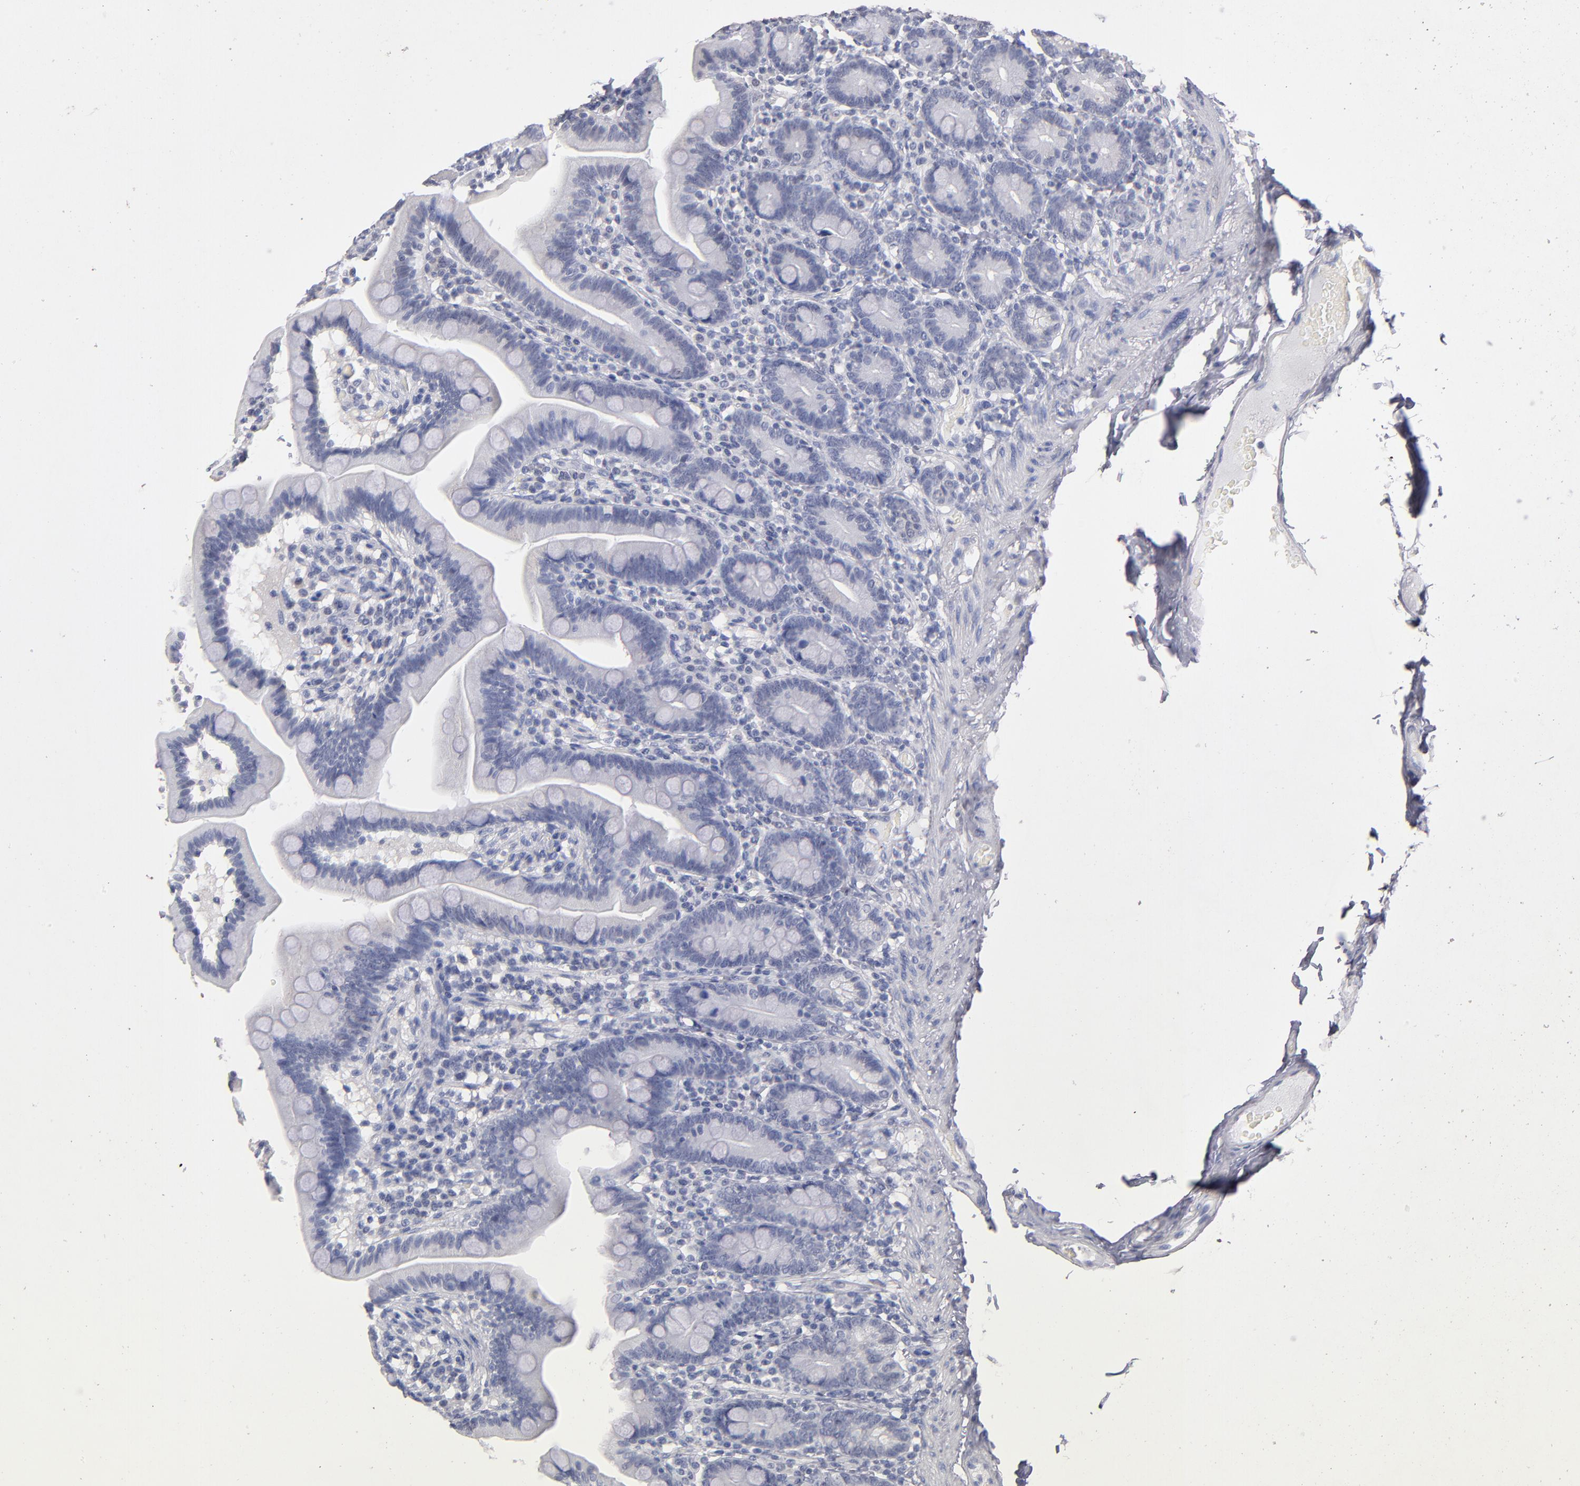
{"staining": {"intensity": "negative", "quantity": "none", "location": "none"}, "tissue": "duodenum", "cell_type": "Glandular cells", "image_type": "normal", "snomed": [{"axis": "morphology", "description": "Normal tissue, NOS"}, {"axis": "topography", "description": "Duodenum"}], "caption": "High power microscopy photomicrograph of an immunohistochemistry photomicrograph of unremarkable duodenum, revealing no significant expression in glandular cells.", "gene": "PSMD10", "patient": {"sex": "female", "age": 75}}